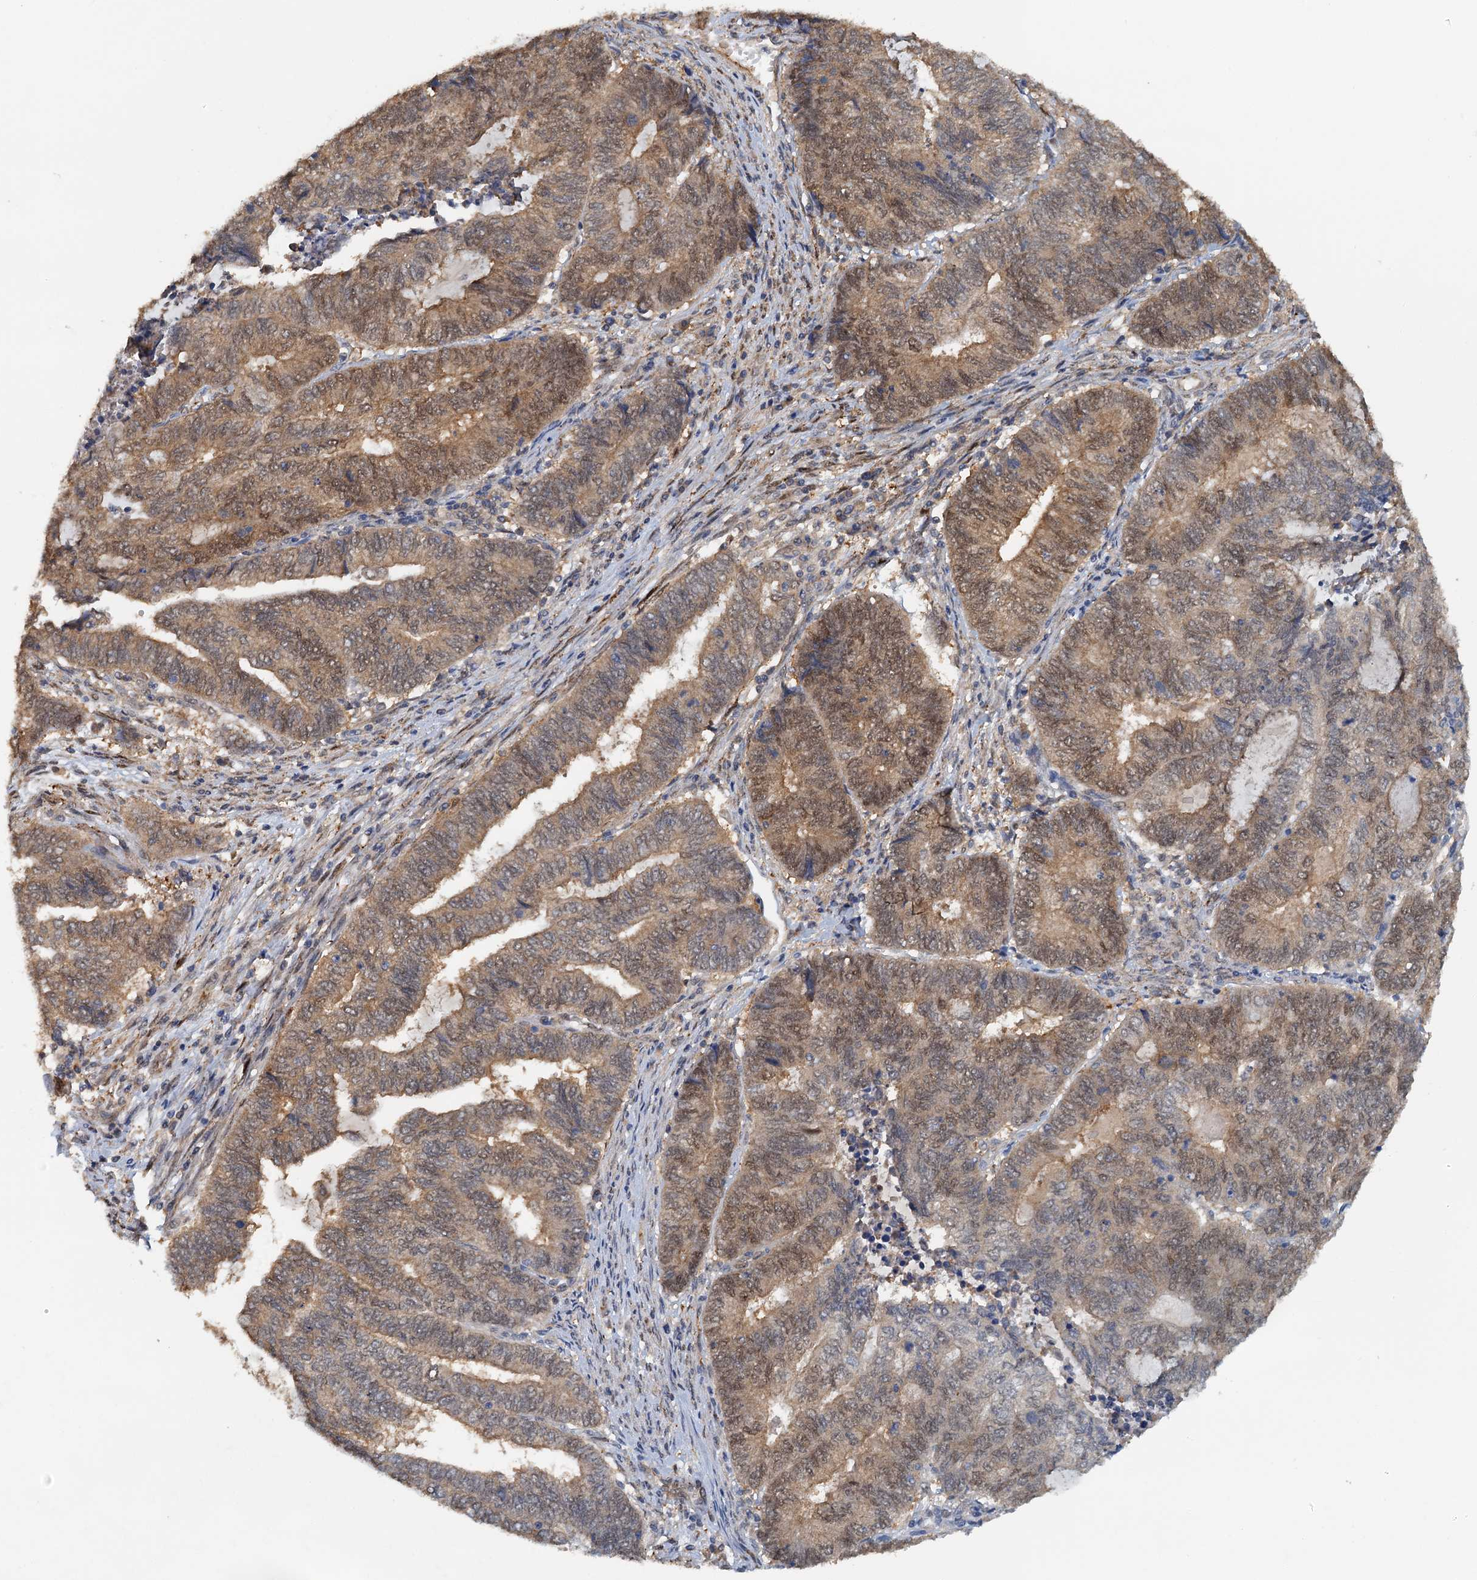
{"staining": {"intensity": "moderate", "quantity": ">75%", "location": "cytoplasmic/membranous,nuclear"}, "tissue": "endometrial cancer", "cell_type": "Tumor cells", "image_type": "cancer", "snomed": [{"axis": "morphology", "description": "Adenocarcinoma, NOS"}, {"axis": "topography", "description": "Uterus"}, {"axis": "topography", "description": "Endometrium"}], "caption": "Human adenocarcinoma (endometrial) stained with a protein marker exhibits moderate staining in tumor cells.", "gene": "UBL7", "patient": {"sex": "female", "age": 70}}